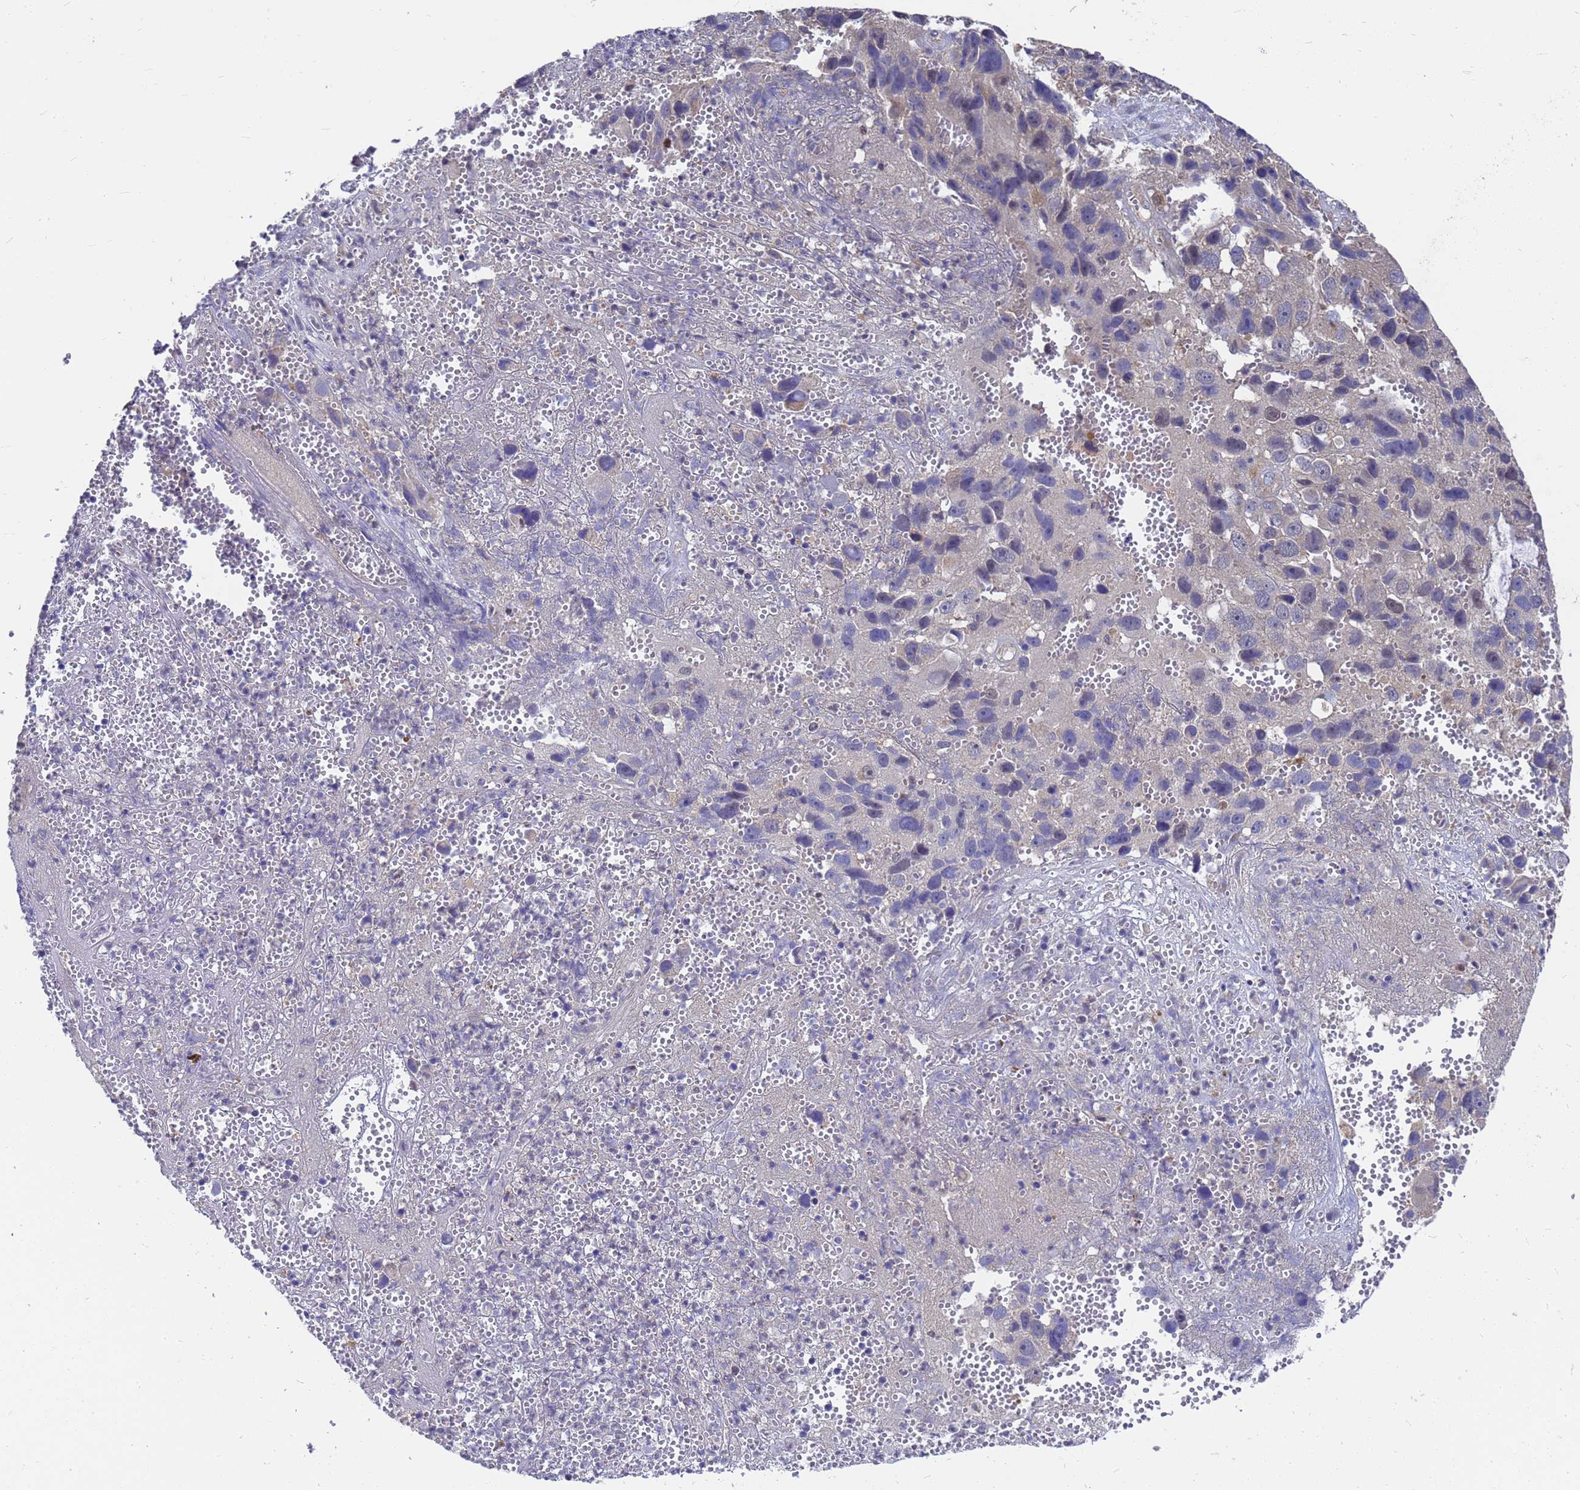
{"staining": {"intensity": "negative", "quantity": "none", "location": "none"}, "tissue": "melanoma", "cell_type": "Tumor cells", "image_type": "cancer", "snomed": [{"axis": "morphology", "description": "Malignant melanoma, NOS"}, {"axis": "topography", "description": "Skin"}], "caption": "IHC of malignant melanoma displays no expression in tumor cells.", "gene": "SLC35E2B", "patient": {"sex": "male", "age": 84}}